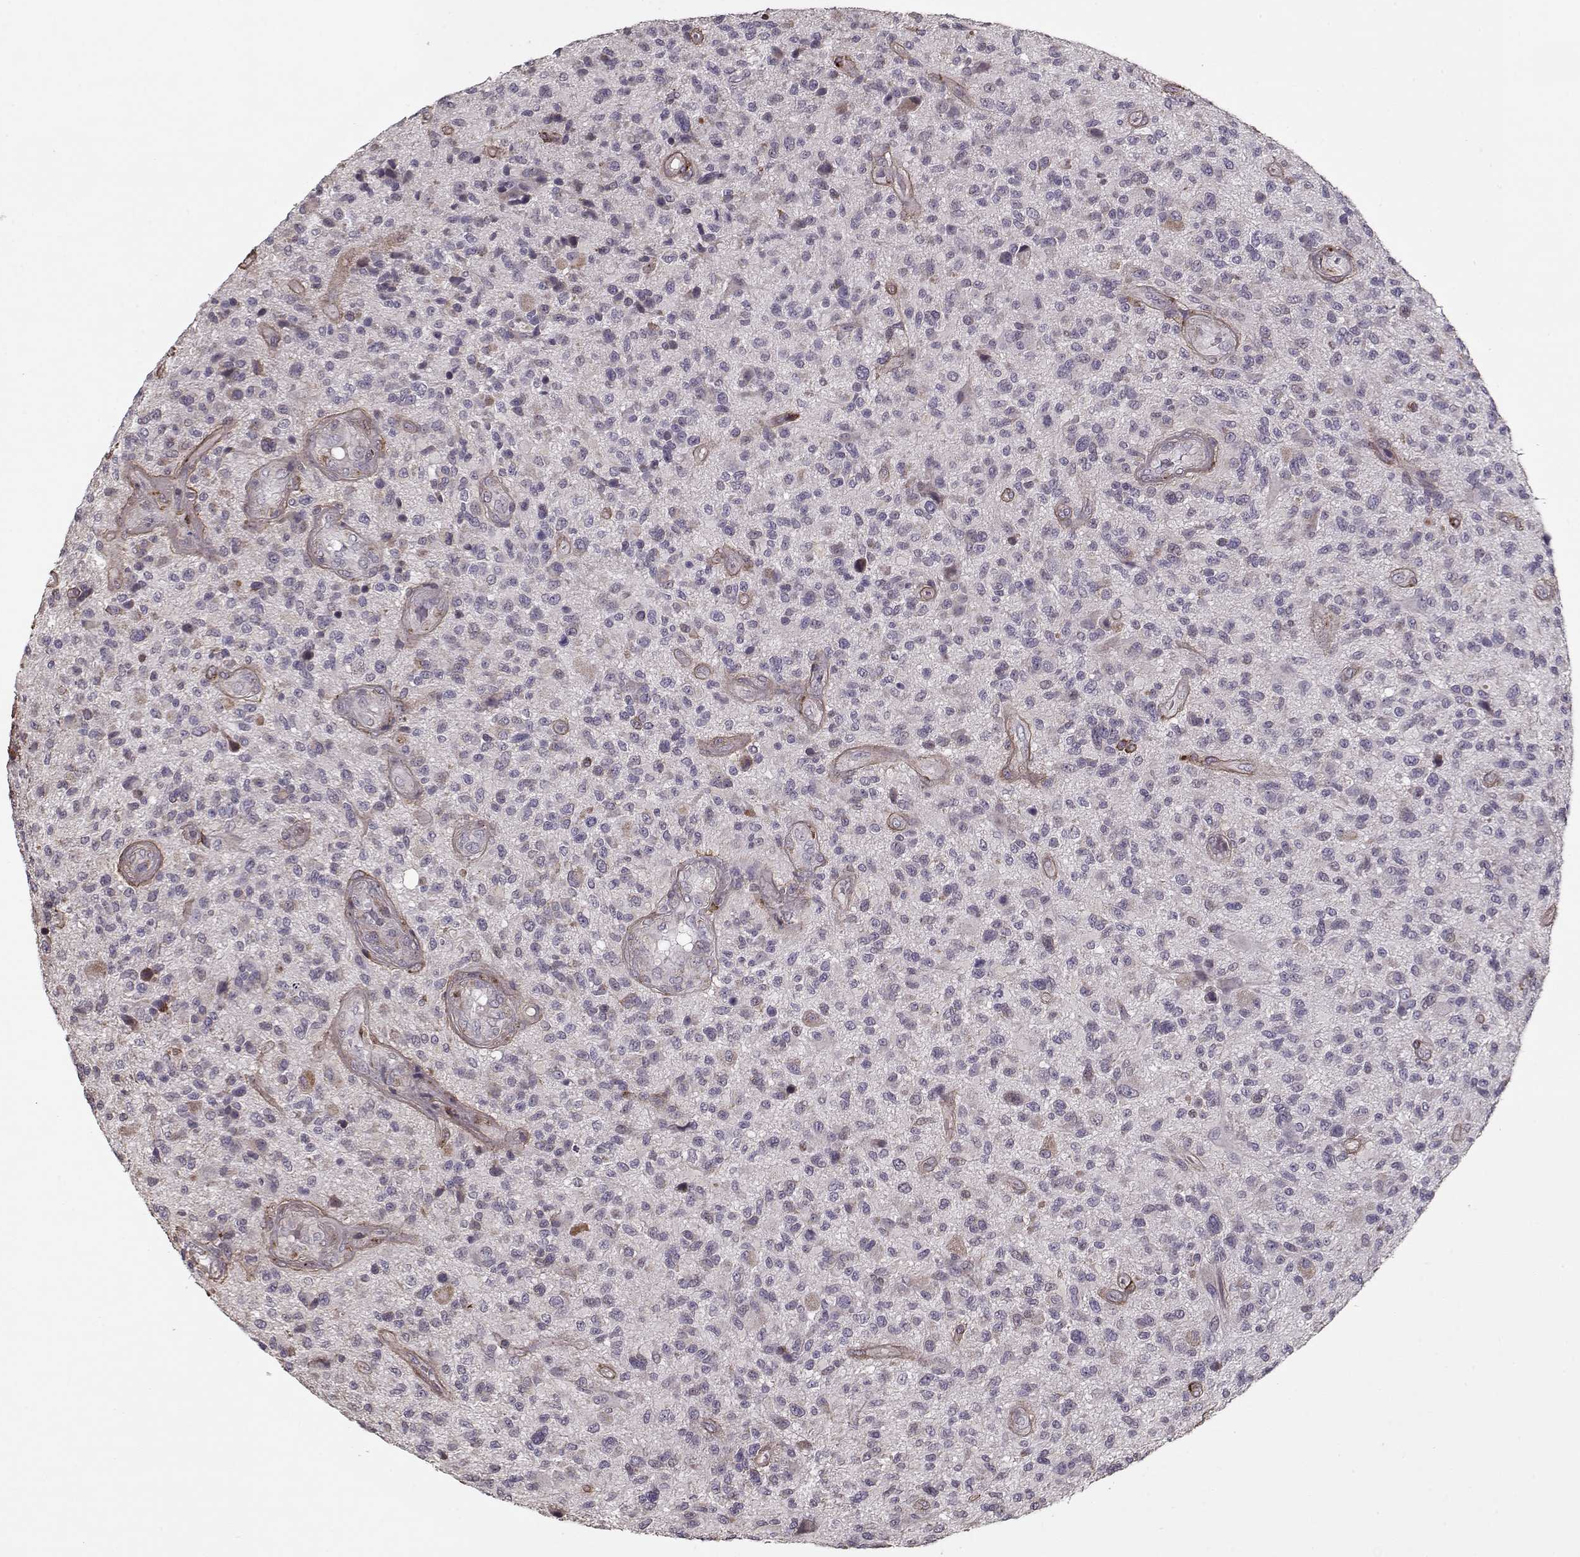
{"staining": {"intensity": "negative", "quantity": "none", "location": "none"}, "tissue": "glioma", "cell_type": "Tumor cells", "image_type": "cancer", "snomed": [{"axis": "morphology", "description": "Glioma, malignant, High grade"}, {"axis": "topography", "description": "Brain"}], "caption": "IHC histopathology image of malignant high-grade glioma stained for a protein (brown), which reveals no expression in tumor cells.", "gene": "LAMA2", "patient": {"sex": "male", "age": 47}}